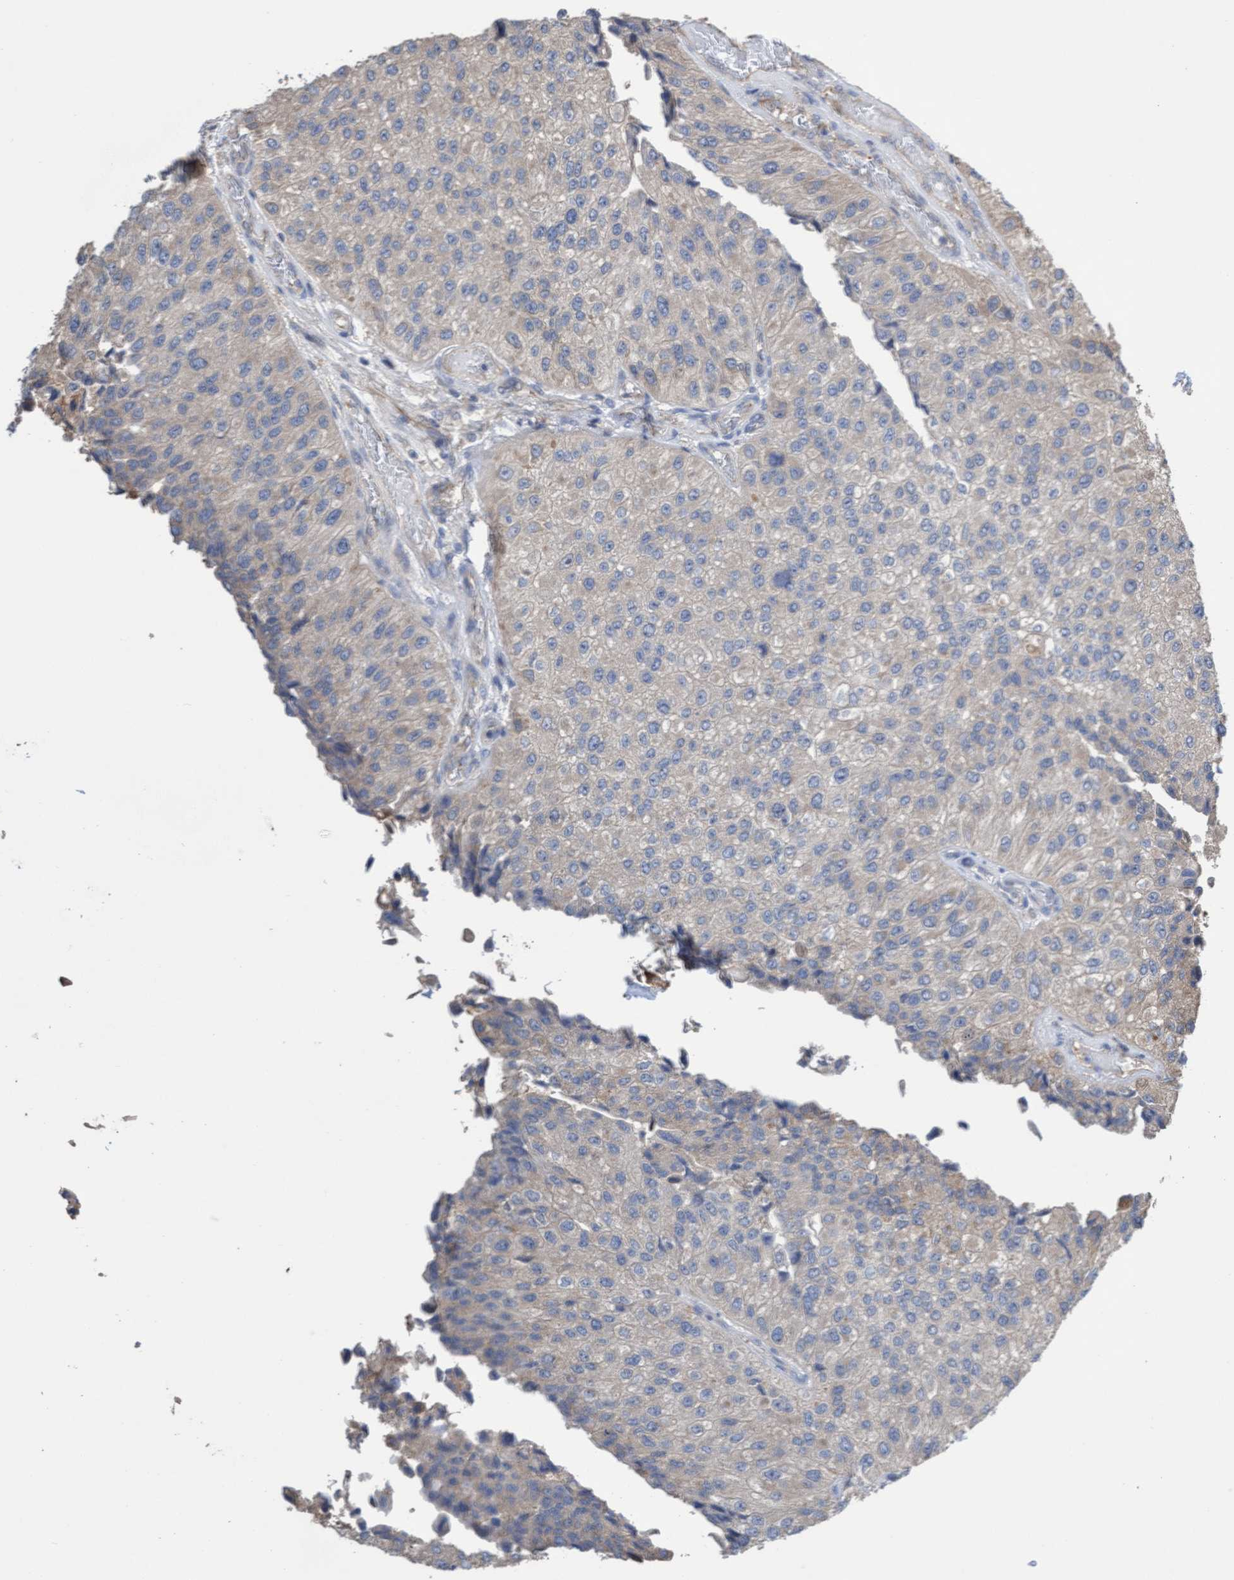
{"staining": {"intensity": "negative", "quantity": "none", "location": "none"}, "tissue": "urothelial cancer", "cell_type": "Tumor cells", "image_type": "cancer", "snomed": [{"axis": "morphology", "description": "Urothelial carcinoma, High grade"}, {"axis": "topography", "description": "Kidney"}, {"axis": "topography", "description": "Urinary bladder"}], "caption": "Urothelial cancer stained for a protein using immunohistochemistry (IHC) shows no staining tumor cells.", "gene": "ITFG1", "patient": {"sex": "male", "age": 77}}